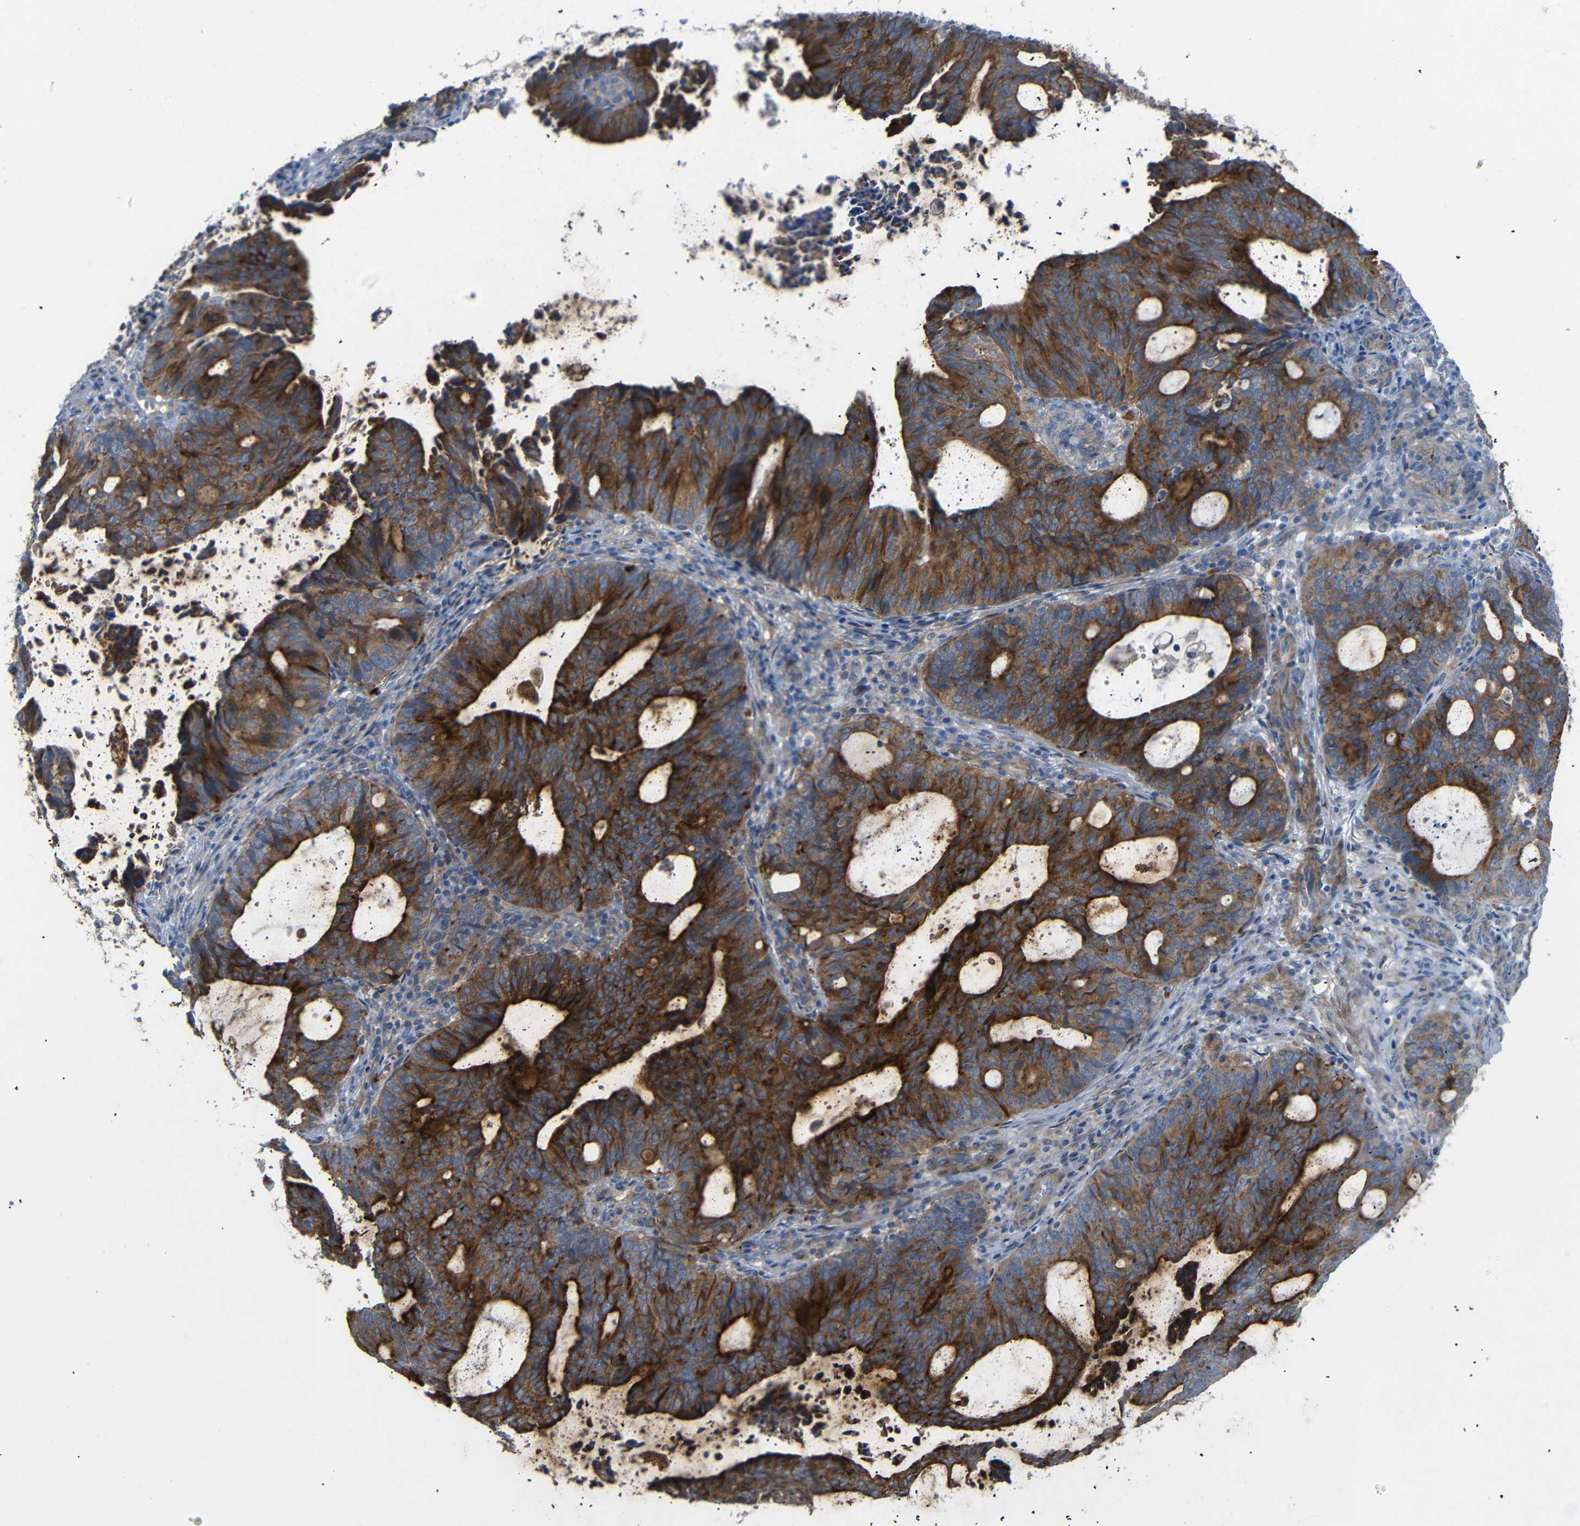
{"staining": {"intensity": "strong", "quantity": ">75%", "location": "cytoplasmic/membranous"}, "tissue": "endometrial cancer", "cell_type": "Tumor cells", "image_type": "cancer", "snomed": [{"axis": "morphology", "description": "Adenocarcinoma, NOS"}, {"axis": "topography", "description": "Uterus"}], "caption": "Immunohistochemical staining of human adenocarcinoma (endometrial) shows high levels of strong cytoplasmic/membranous positivity in approximately >75% of tumor cells.", "gene": "SYPL1", "patient": {"sex": "female", "age": 83}}